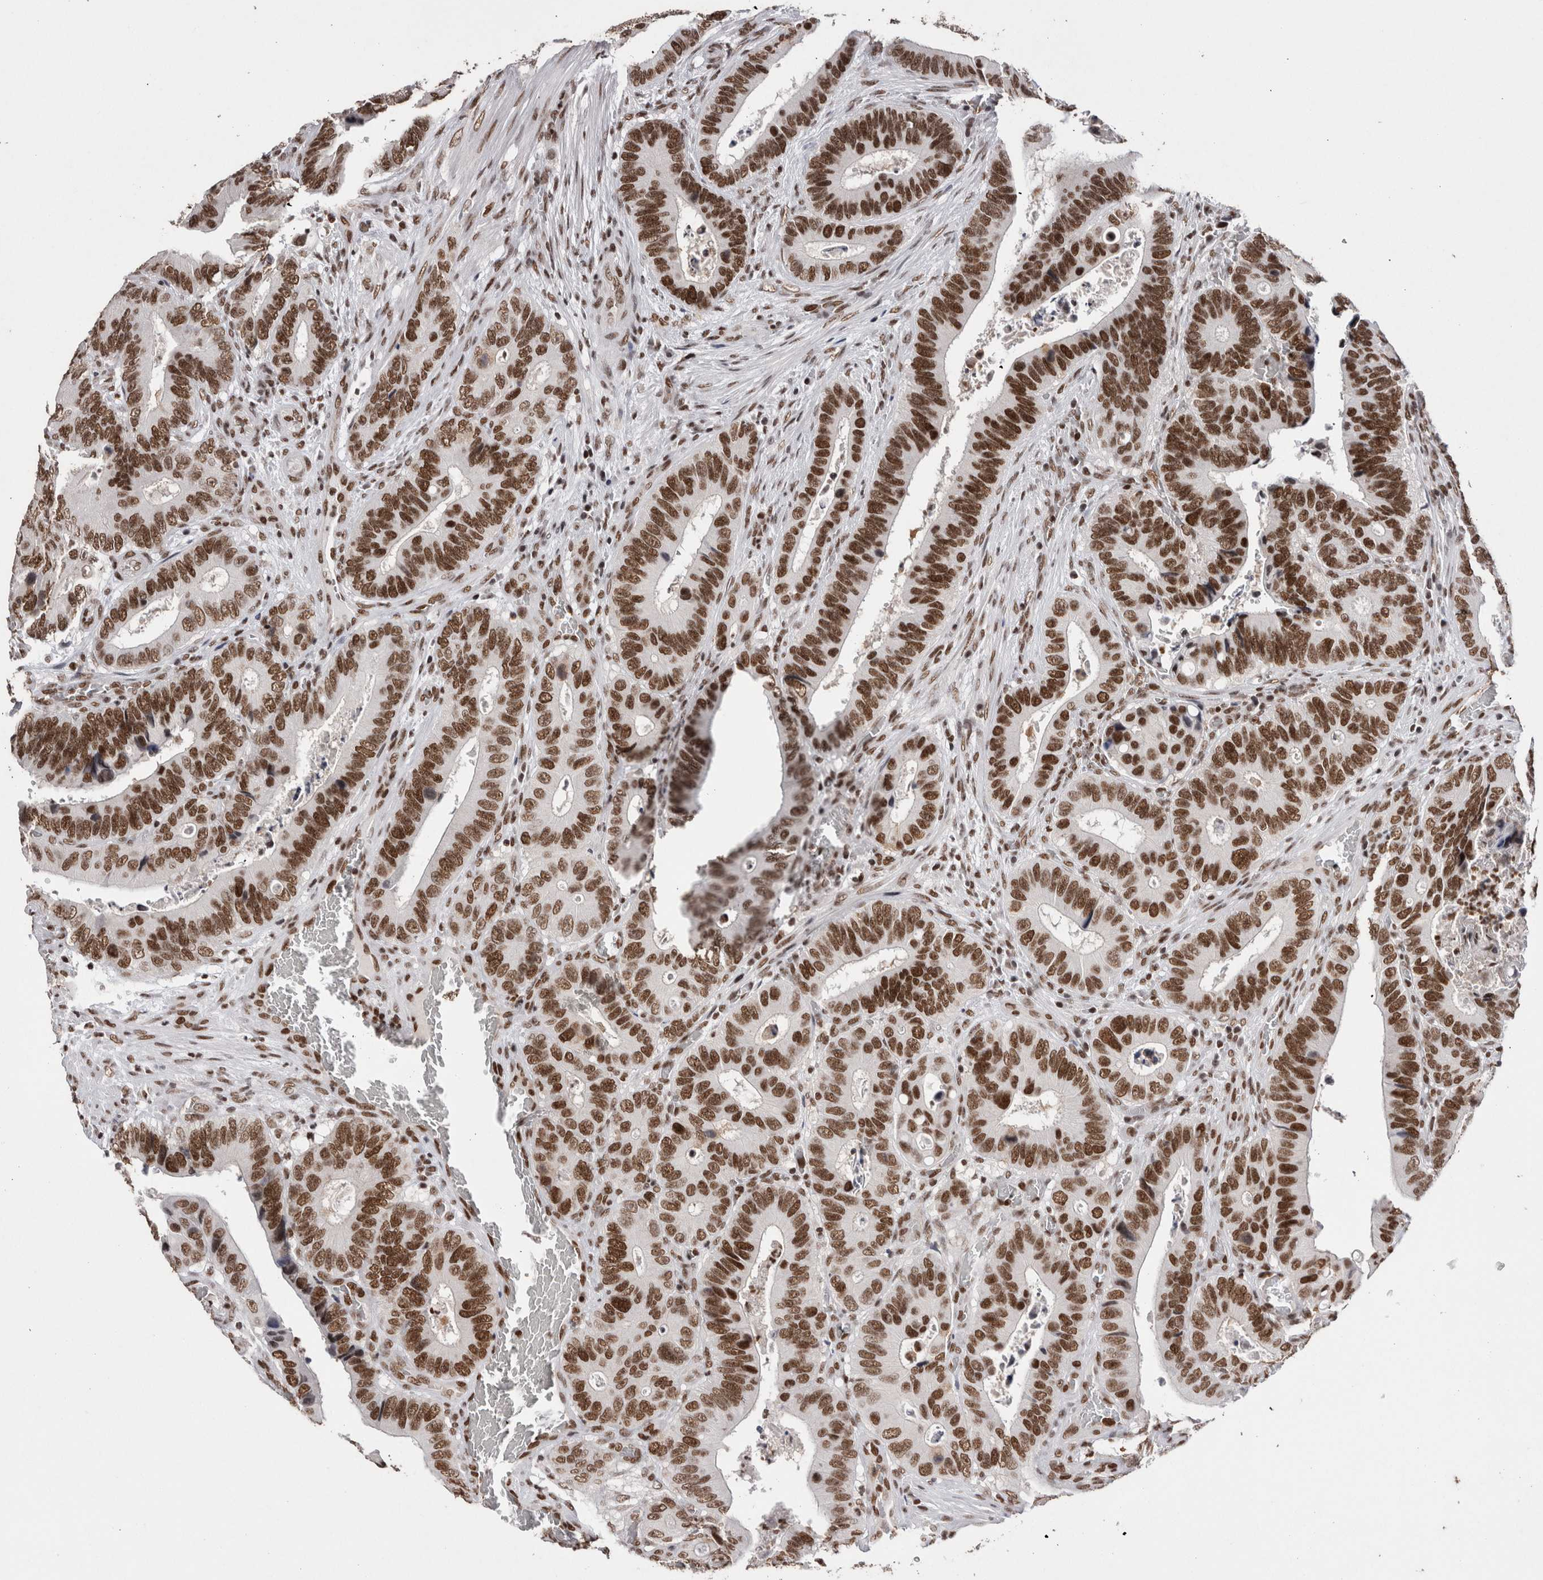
{"staining": {"intensity": "strong", "quantity": ">75%", "location": "nuclear"}, "tissue": "colorectal cancer", "cell_type": "Tumor cells", "image_type": "cancer", "snomed": [{"axis": "morphology", "description": "Adenocarcinoma, NOS"}, {"axis": "topography", "description": "Colon"}], "caption": "A histopathology image of adenocarcinoma (colorectal) stained for a protein demonstrates strong nuclear brown staining in tumor cells. (Brightfield microscopy of DAB IHC at high magnification).", "gene": "SMC1A", "patient": {"sex": "male", "age": 72}}